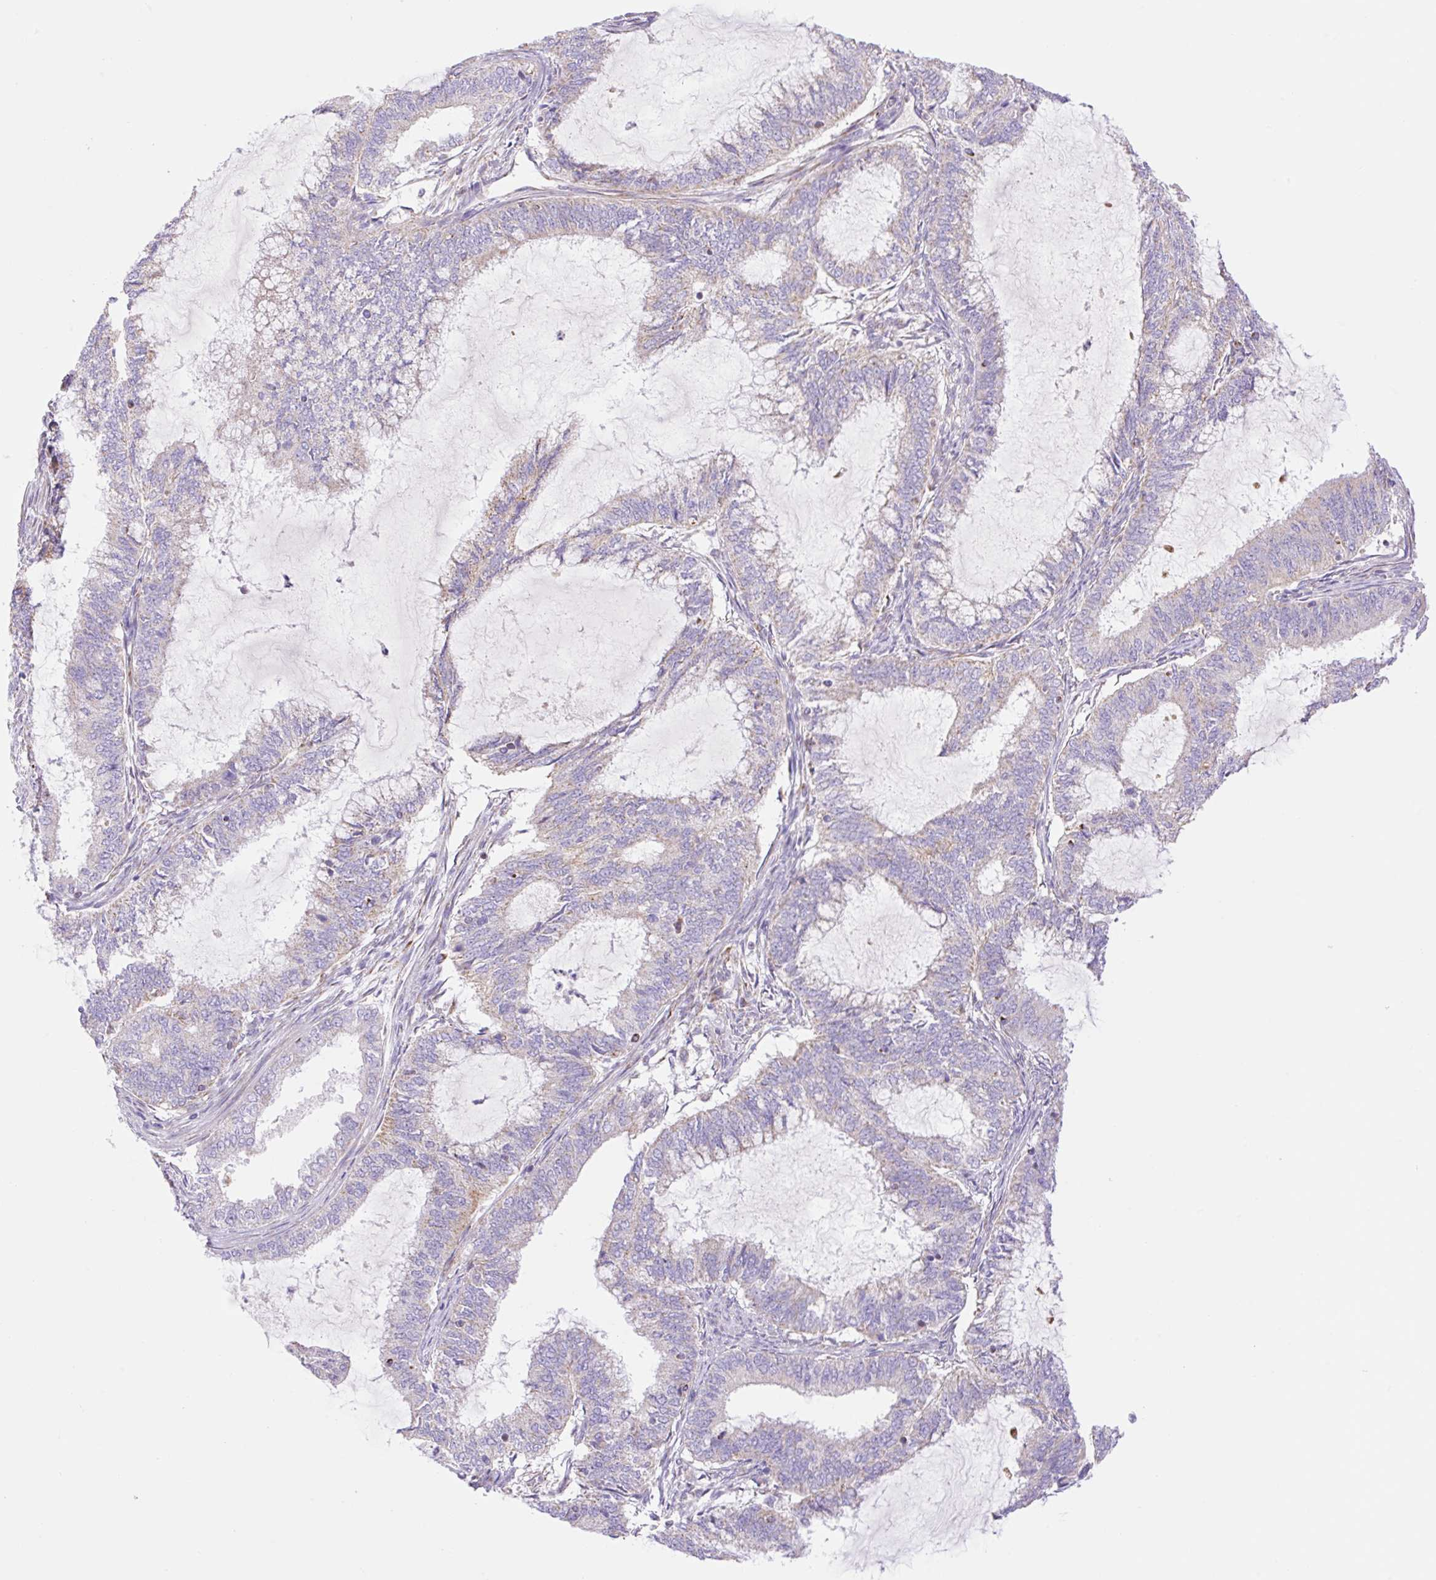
{"staining": {"intensity": "moderate", "quantity": "<25%", "location": "cytoplasmic/membranous"}, "tissue": "endometrial cancer", "cell_type": "Tumor cells", "image_type": "cancer", "snomed": [{"axis": "morphology", "description": "Adenocarcinoma, NOS"}, {"axis": "topography", "description": "Endometrium"}], "caption": "Human endometrial cancer (adenocarcinoma) stained for a protein (brown) displays moderate cytoplasmic/membranous positive expression in approximately <25% of tumor cells.", "gene": "ETNK2", "patient": {"sex": "female", "age": 51}}